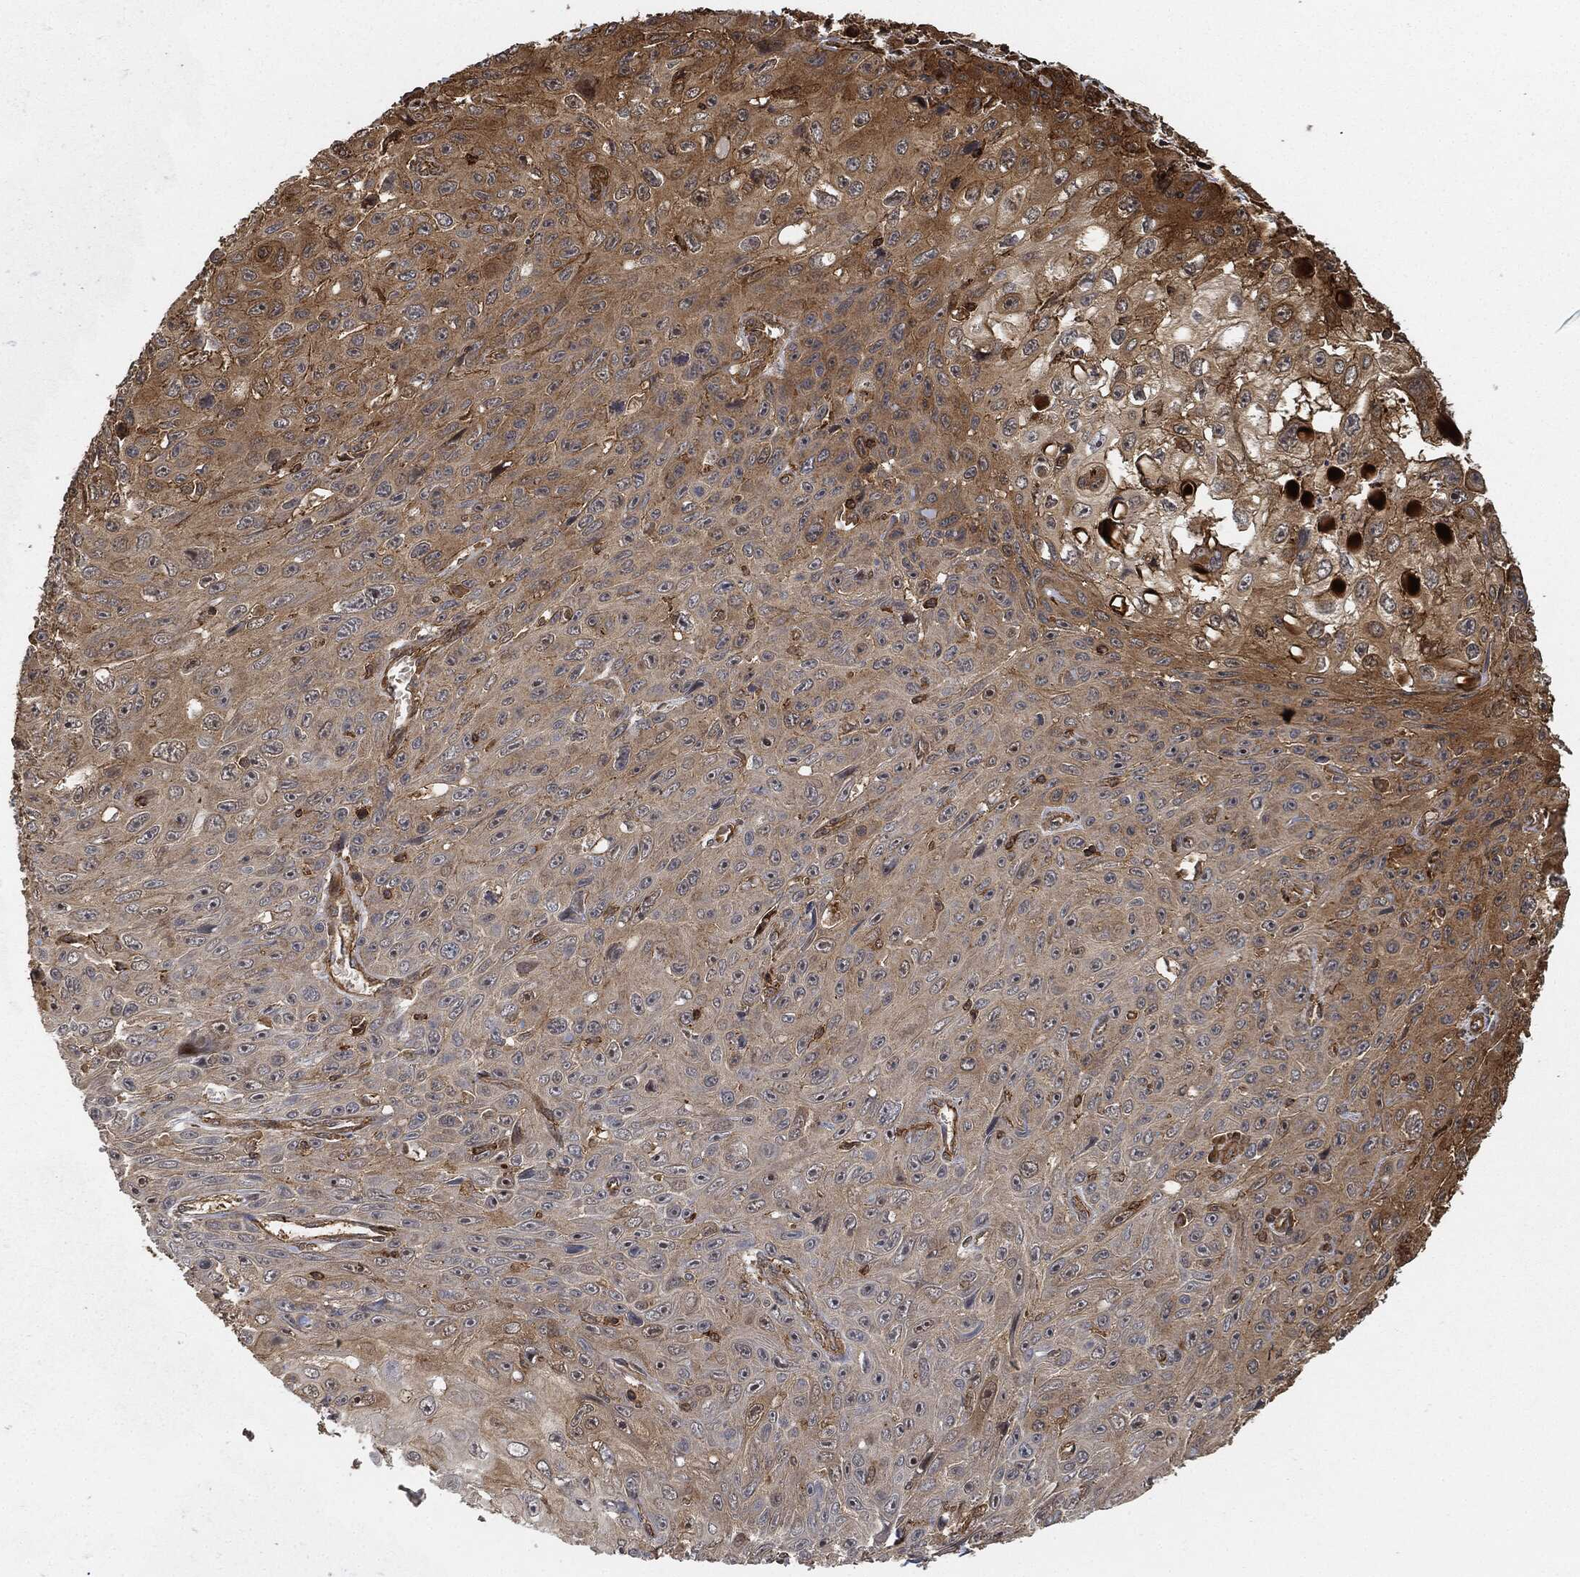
{"staining": {"intensity": "moderate", "quantity": "25%-75%", "location": "cytoplasmic/membranous"}, "tissue": "skin cancer", "cell_type": "Tumor cells", "image_type": "cancer", "snomed": [{"axis": "morphology", "description": "Squamous cell carcinoma, NOS"}, {"axis": "topography", "description": "Skin"}], "caption": "Squamous cell carcinoma (skin) was stained to show a protein in brown. There is medium levels of moderate cytoplasmic/membranous staining in about 25%-75% of tumor cells.", "gene": "TPT1", "patient": {"sex": "male", "age": 82}}